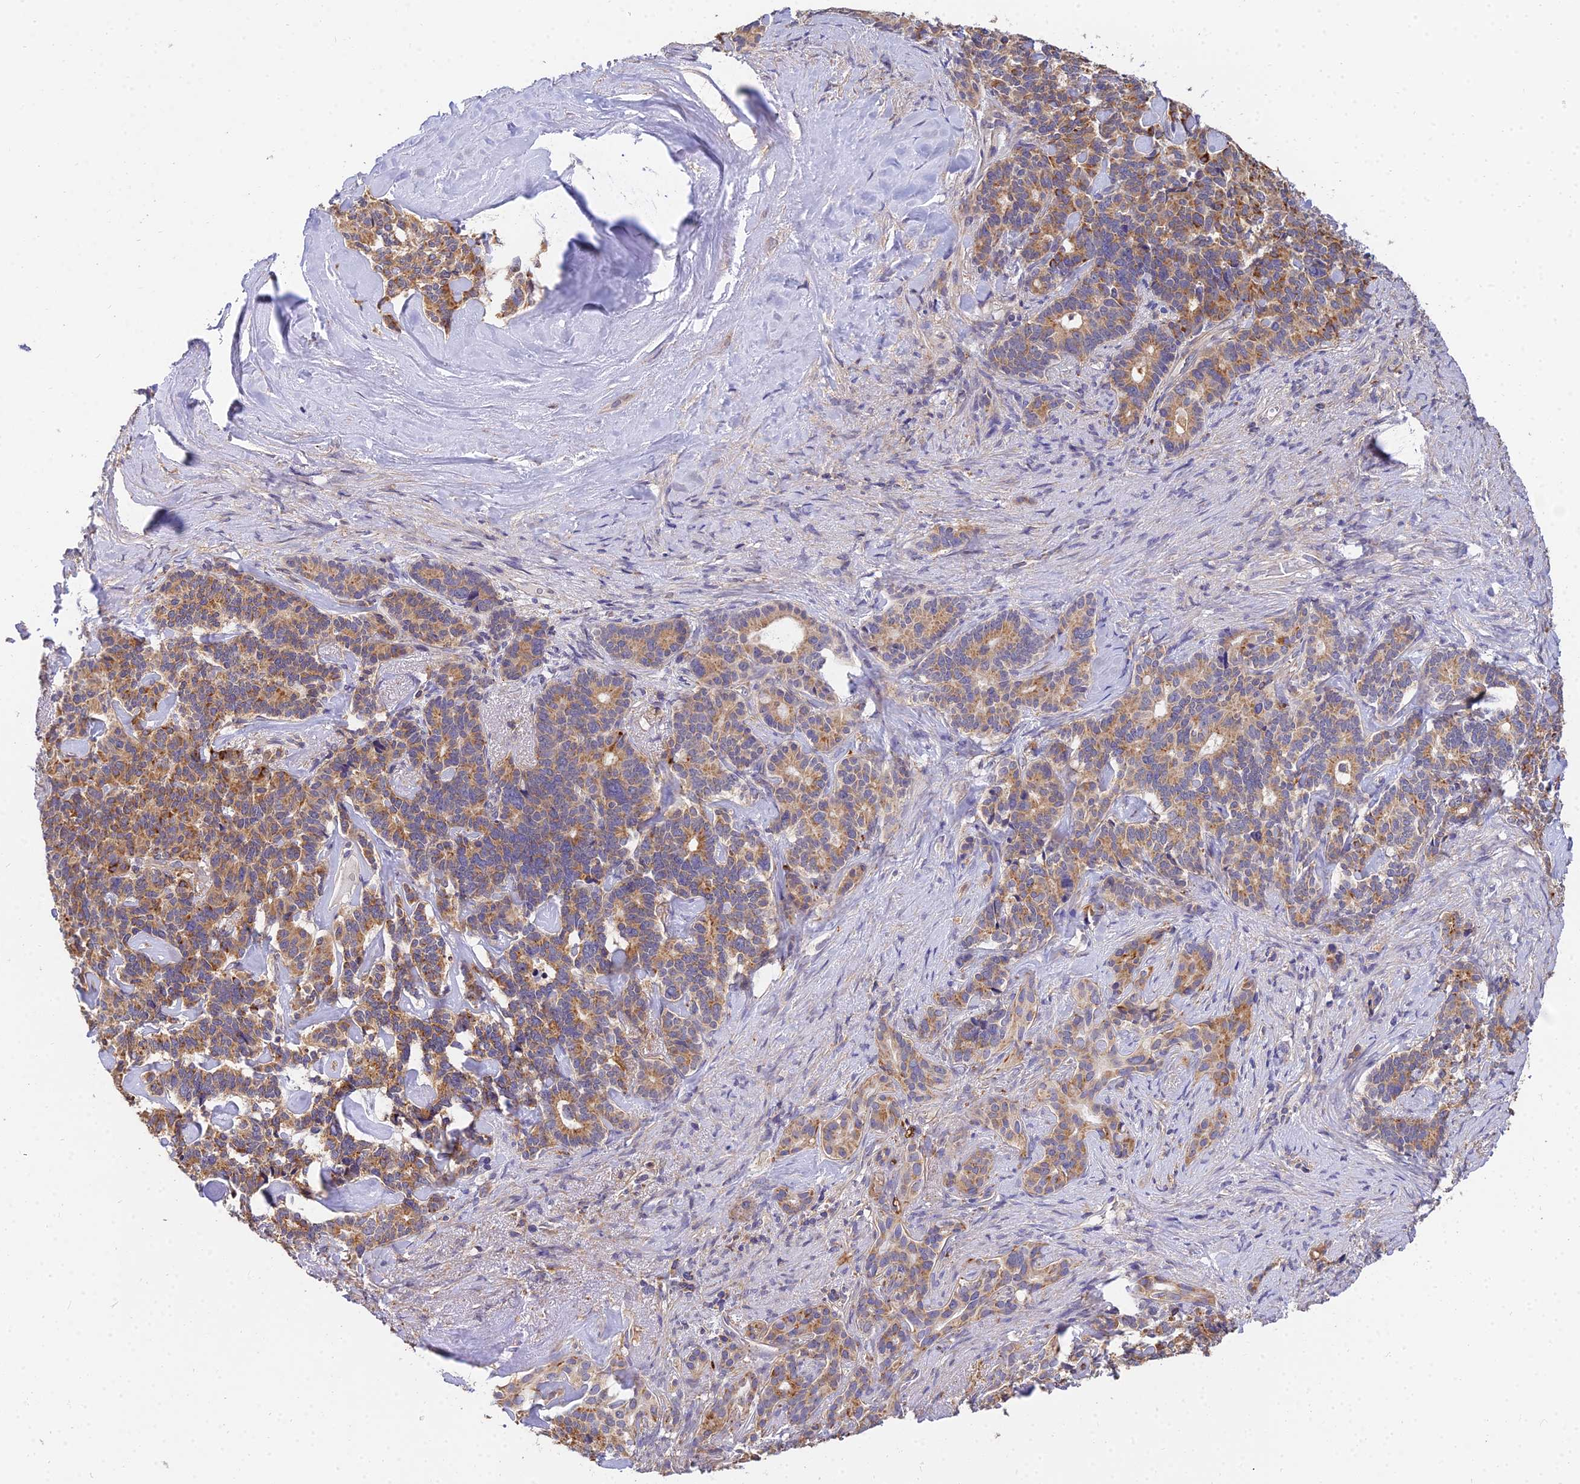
{"staining": {"intensity": "moderate", "quantity": ">75%", "location": "cytoplasmic/membranous"}, "tissue": "pancreatic cancer", "cell_type": "Tumor cells", "image_type": "cancer", "snomed": [{"axis": "morphology", "description": "Adenocarcinoma, NOS"}, {"axis": "topography", "description": "Pancreas"}], "caption": "Pancreatic cancer tissue demonstrates moderate cytoplasmic/membranous staining in about >75% of tumor cells, visualized by immunohistochemistry.", "gene": "ARL8B", "patient": {"sex": "female", "age": 74}}